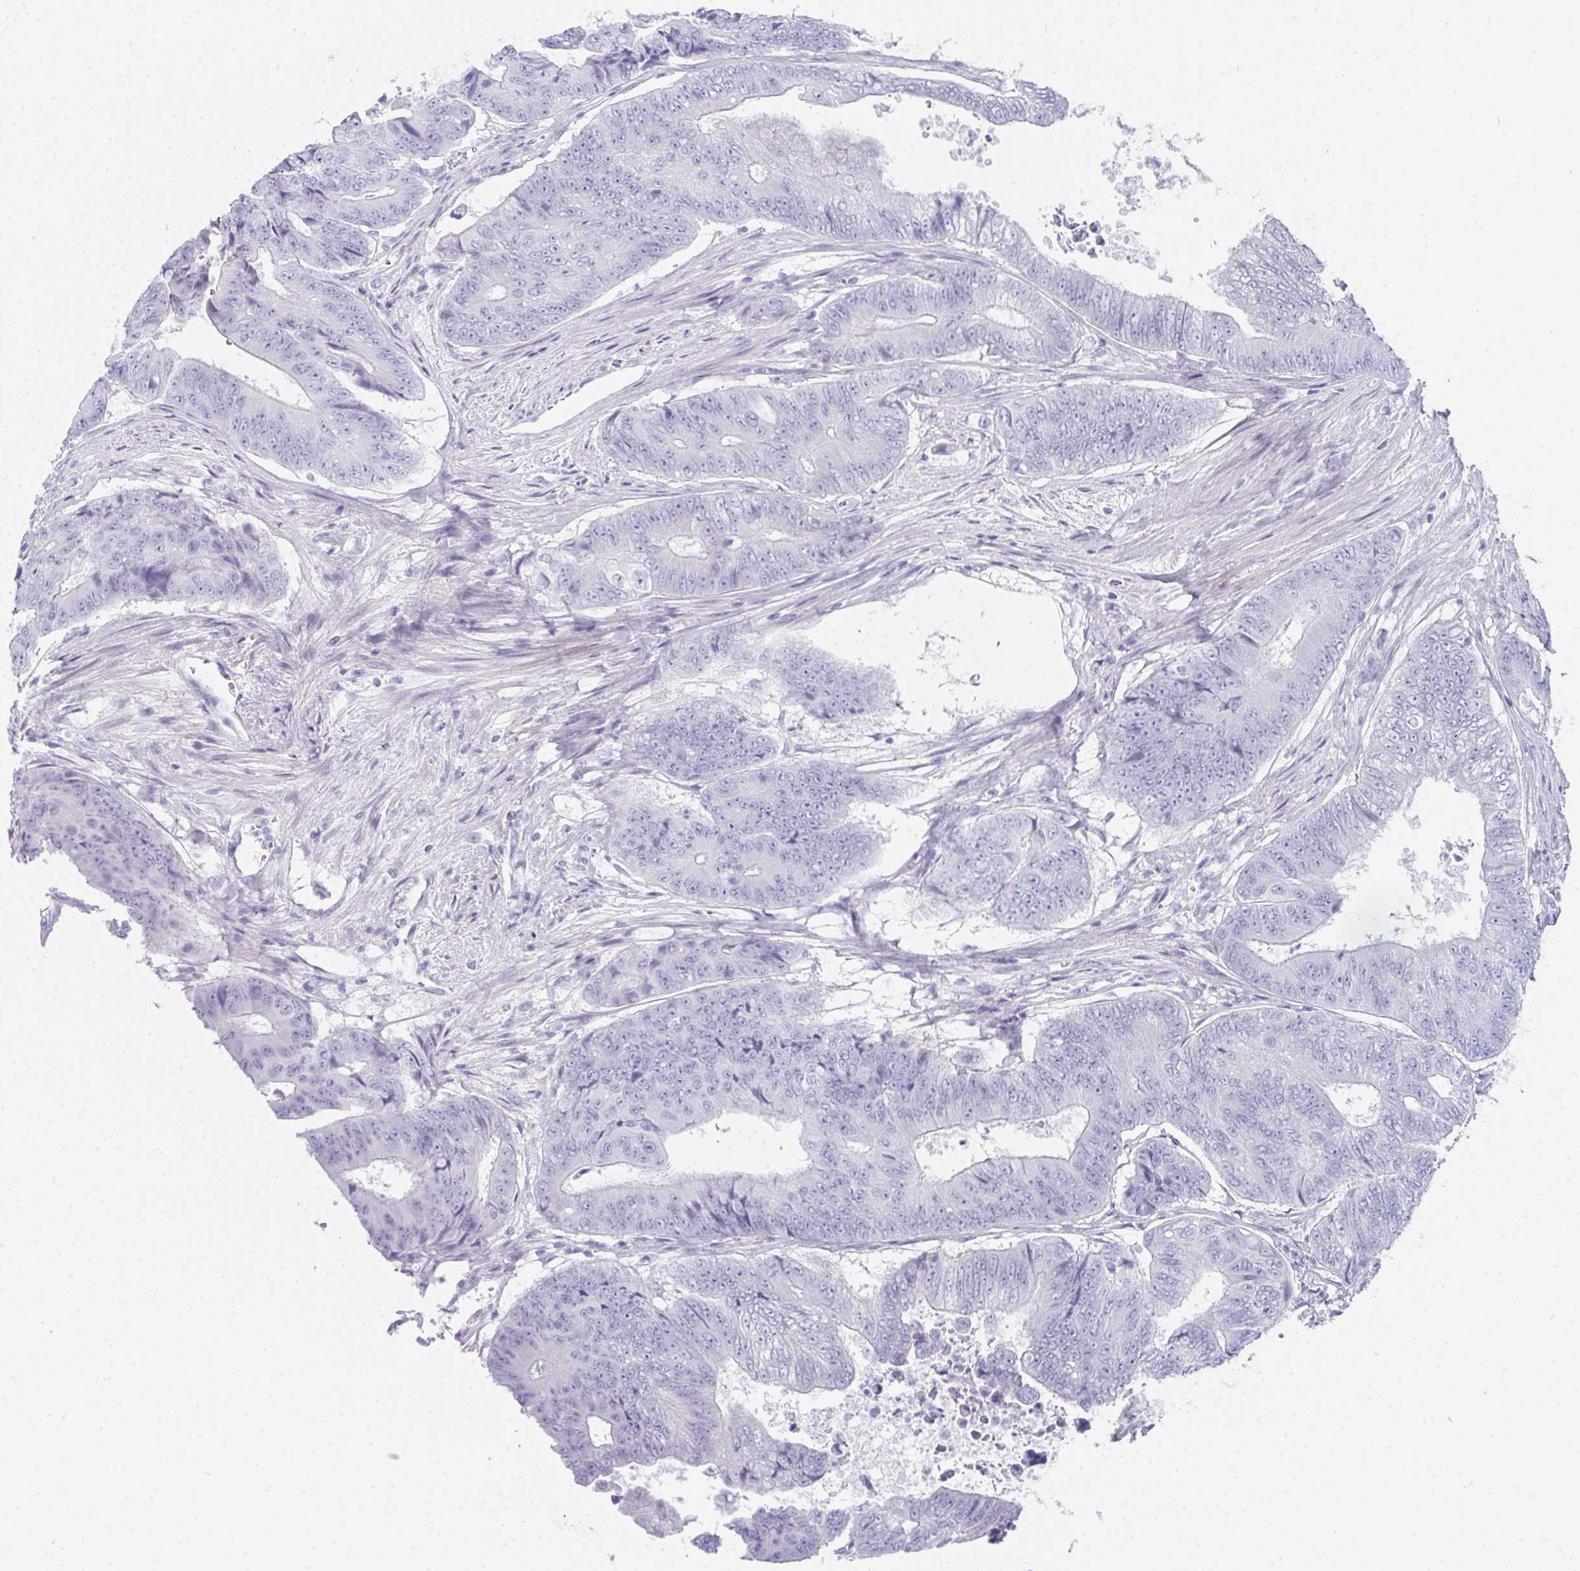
{"staining": {"intensity": "negative", "quantity": "none", "location": "none"}, "tissue": "colorectal cancer", "cell_type": "Tumor cells", "image_type": "cancer", "snomed": [{"axis": "morphology", "description": "Adenocarcinoma, NOS"}, {"axis": "topography", "description": "Colon"}], "caption": "Immunohistochemistry (IHC) of colorectal cancer demonstrates no positivity in tumor cells.", "gene": "RLF", "patient": {"sex": "female", "age": 48}}